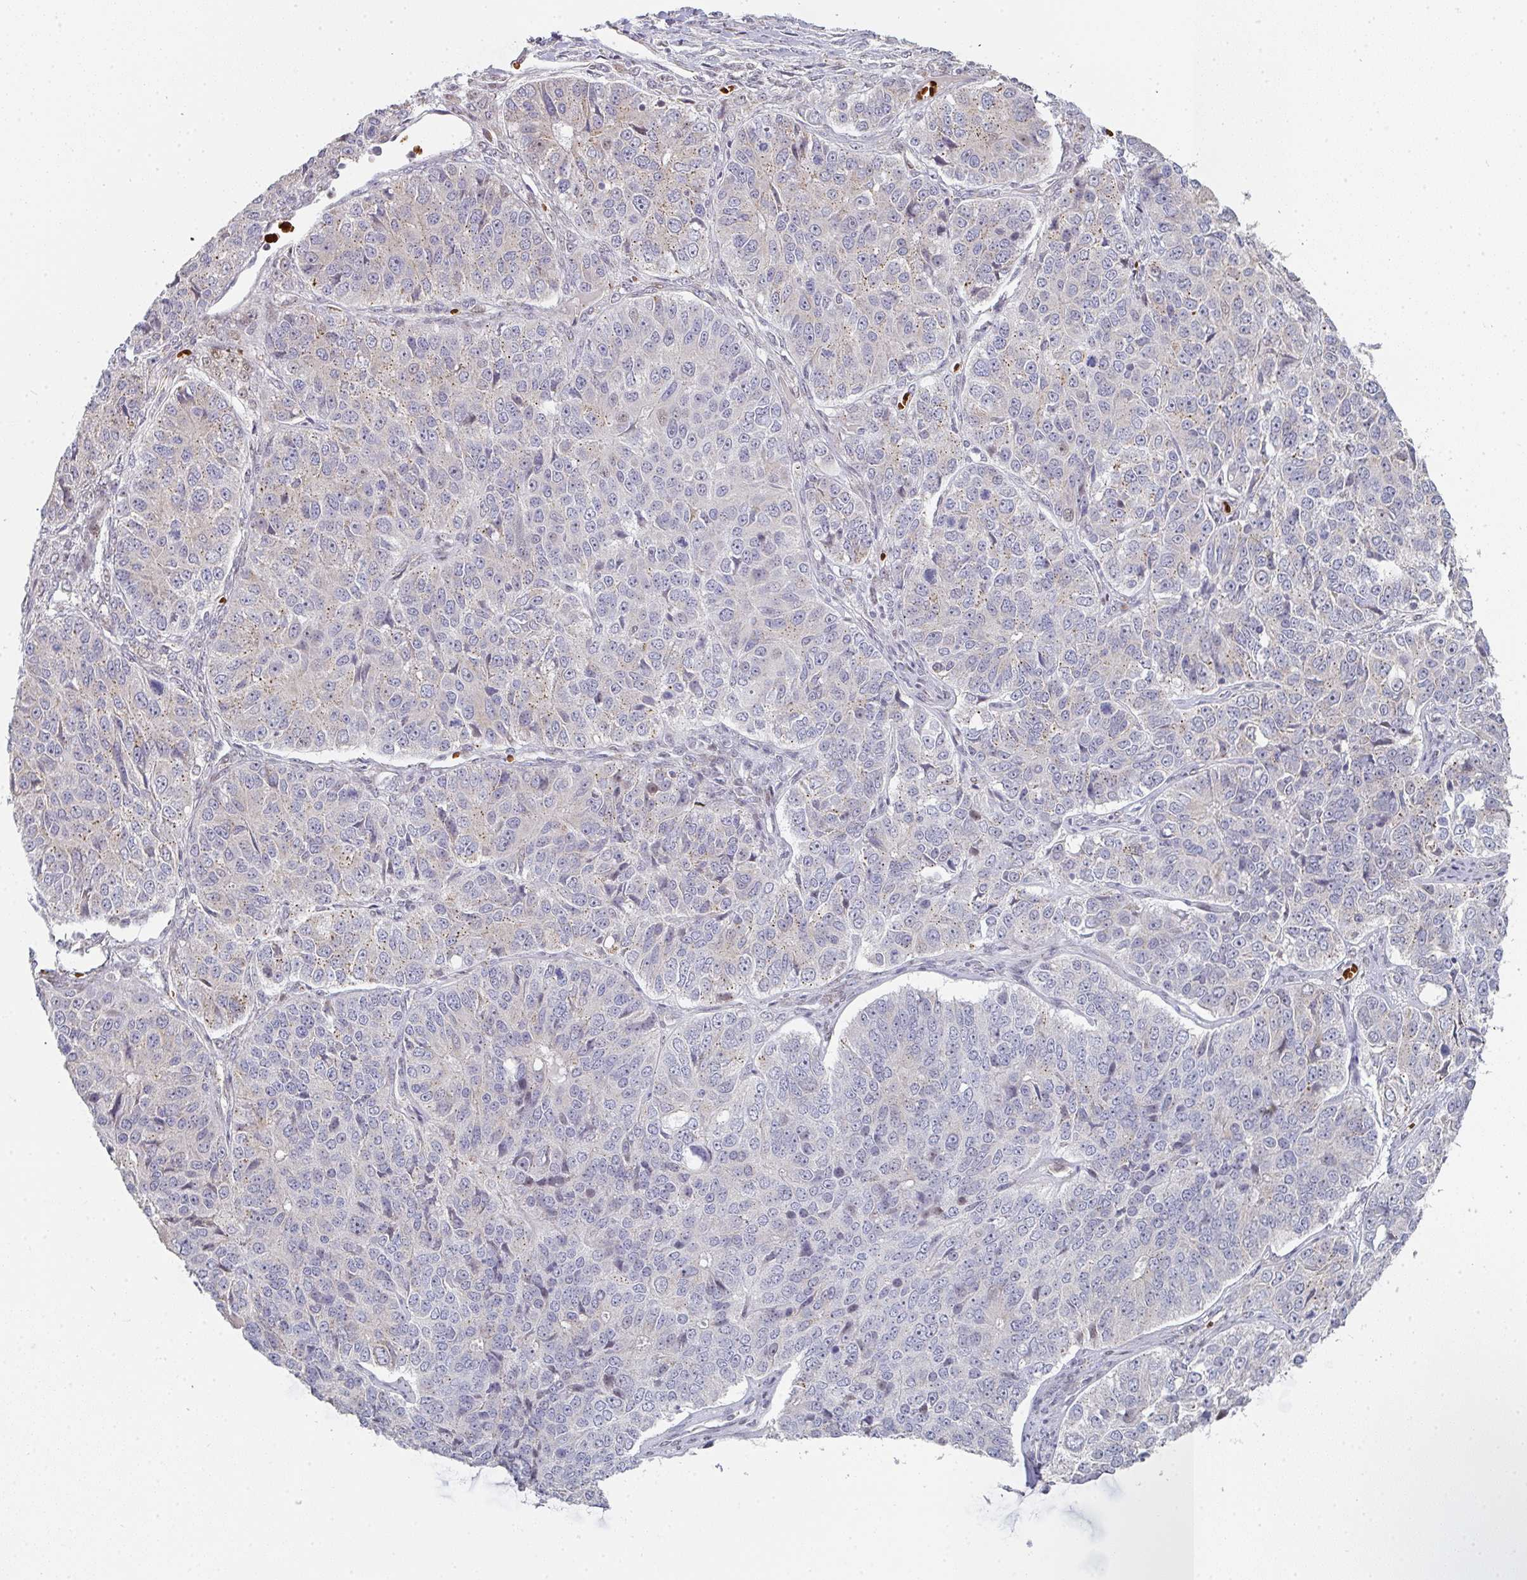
{"staining": {"intensity": "weak", "quantity": "25%-75%", "location": "cytoplasmic/membranous"}, "tissue": "ovarian cancer", "cell_type": "Tumor cells", "image_type": "cancer", "snomed": [{"axis": "morphology", "description": "Carcinoma, endometroid"}, {"axis": "topography", "description": "Ovary"}], "caption": "Ovarian cancer was stained to show a protein in brown. There is low levels of weak cytoplasmic/membranous positivity in approximately 25%-75% of tumor cells.", "gene": "ZNF526", "patient": {"sex": "female", "age": 51}}